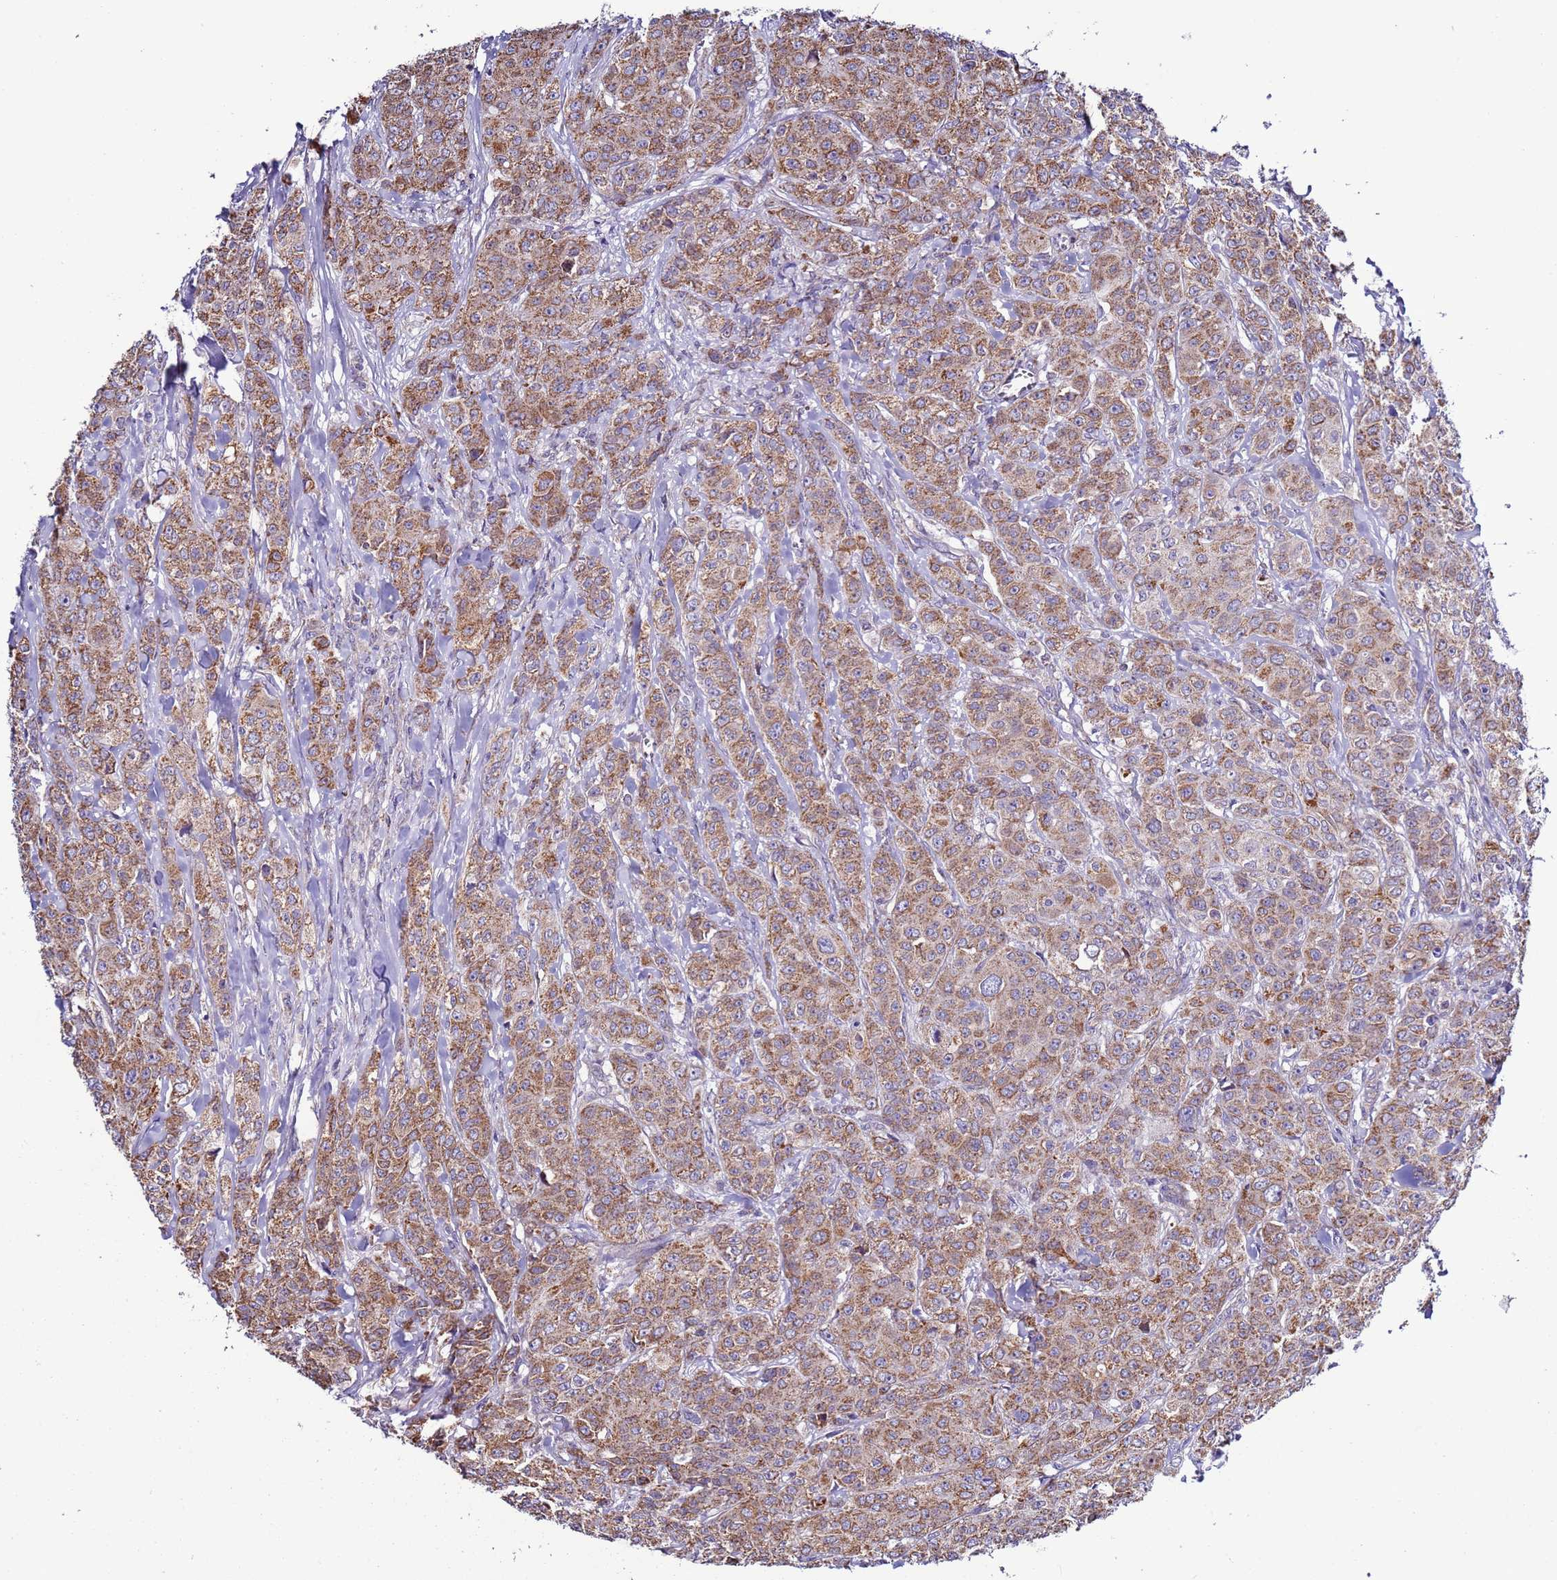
{"staining": {"intensity": "moderate", "quantity": ">75%", "location": "cytoplasmic/membranous"}, "tissue": "breast cancer", "cell_type": "Tumor cells", "image_type": "cancer", "snomed": [{"axis": "morphology", "description": "Duct carcinoma"}, {"axis": "topography", "description": "Breast"}], "caption": "Tumor cells demonstrate medium levels of moderate cytoplasmic/membranous expression in approximately >75% of cells in breast infiltrating ductal carcinoma.", "gene": "AHI1", "patient": {"sex": "female", "age": 43}}